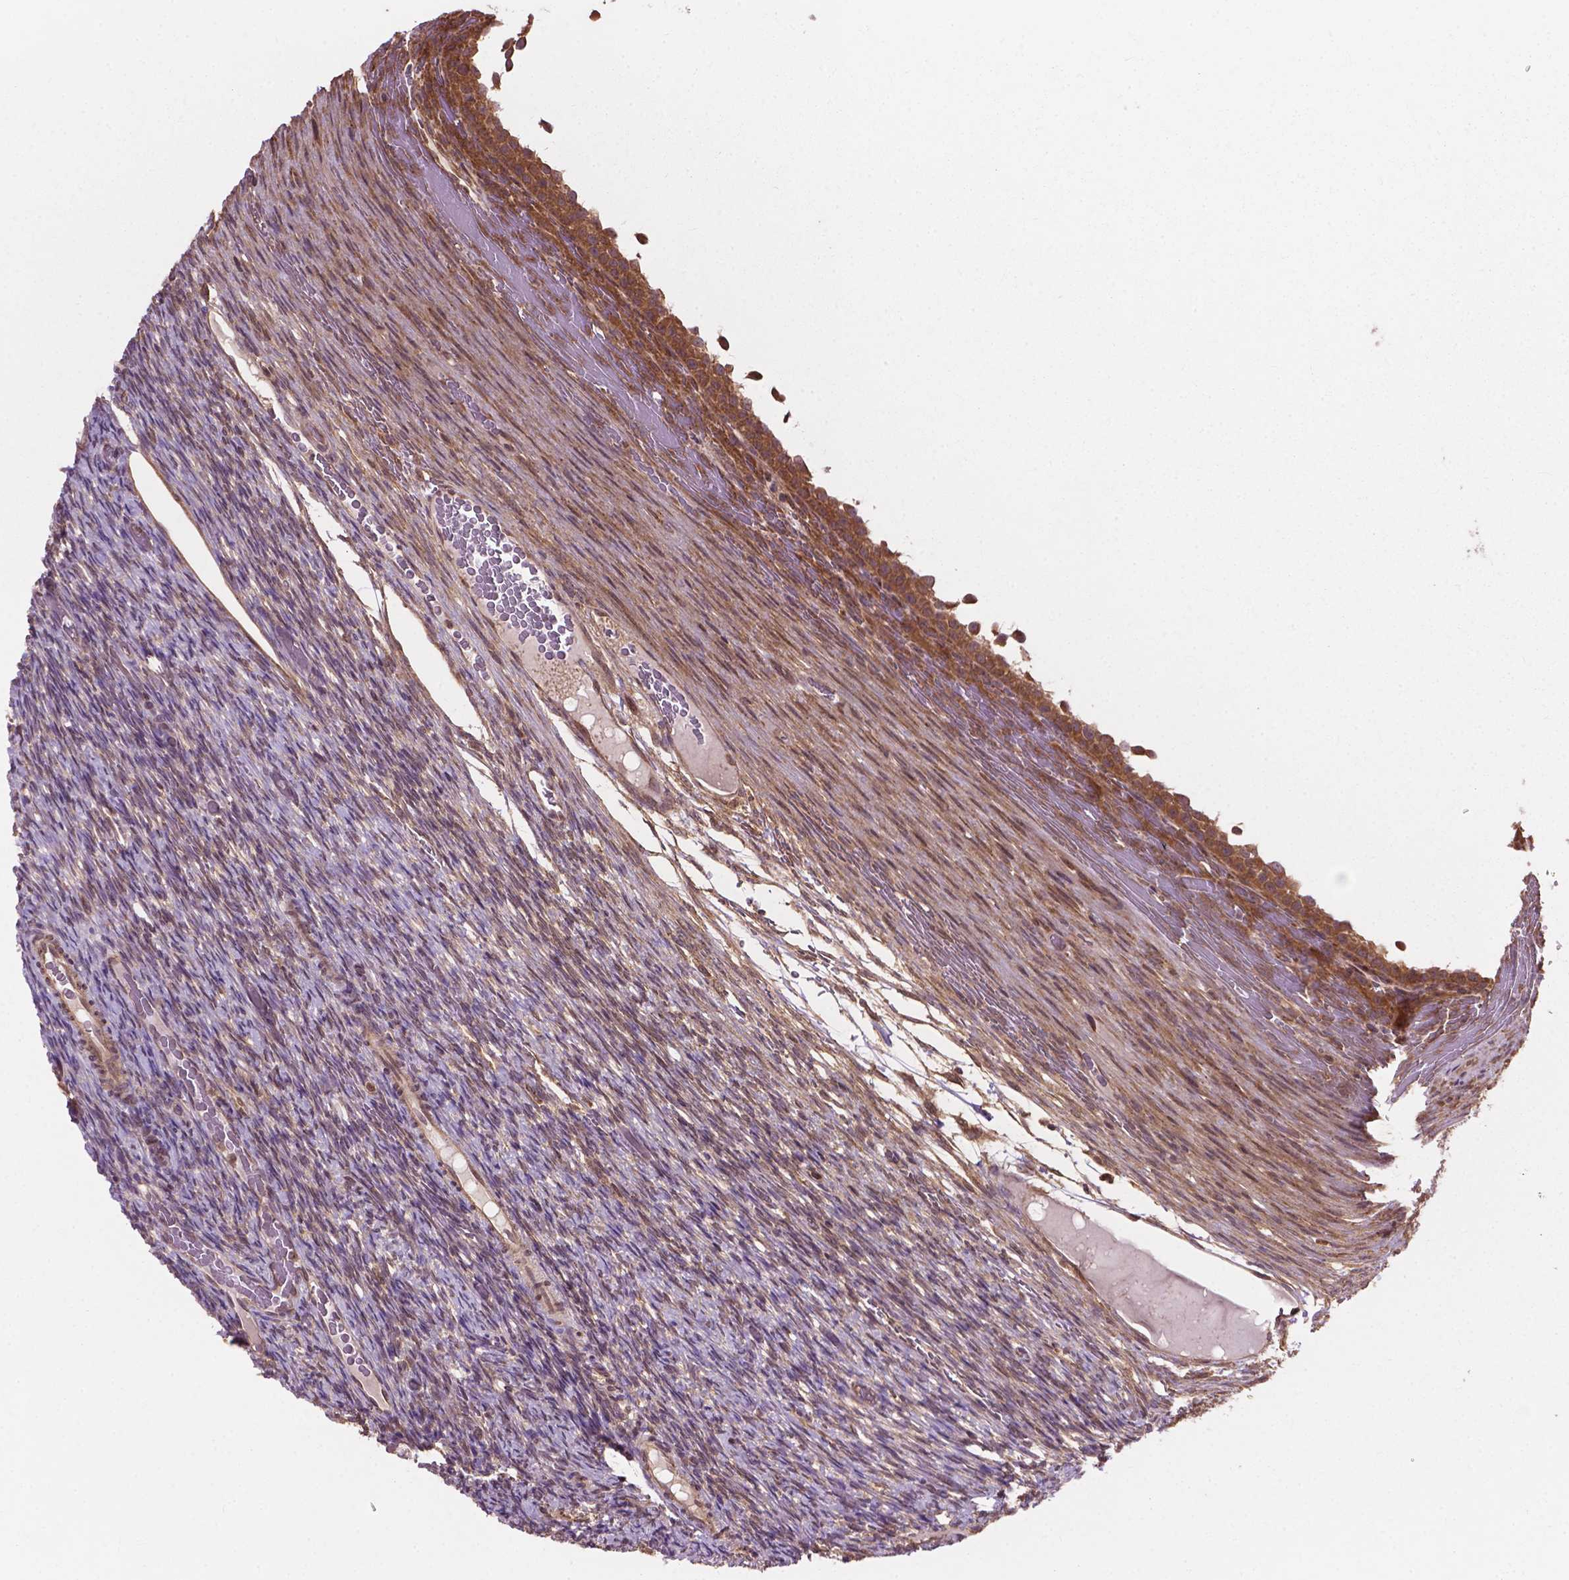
{"staining": {"intensity": "moderate", "quantity": ">75%", "location": "cytoplasmic/membranous"}, "tissue": "ovary", "cell_type": "Follicle cells", "image_type": "normal", "snomed": [{"axis": "morphology", "description": "Normal tissue, NOS"}, {"axis": "topography", "description": "Ovary"}], "caption": "DAB (3,3'-diaminobenzidine) immunohistochemical staining of unremarkable human ovary exhibits moderate cytoplasmic/membranous protein staining in approximately >75% of follicle cells.", "gene": "PPP1CB", "patient": {"sex": "female", "age": 34}}